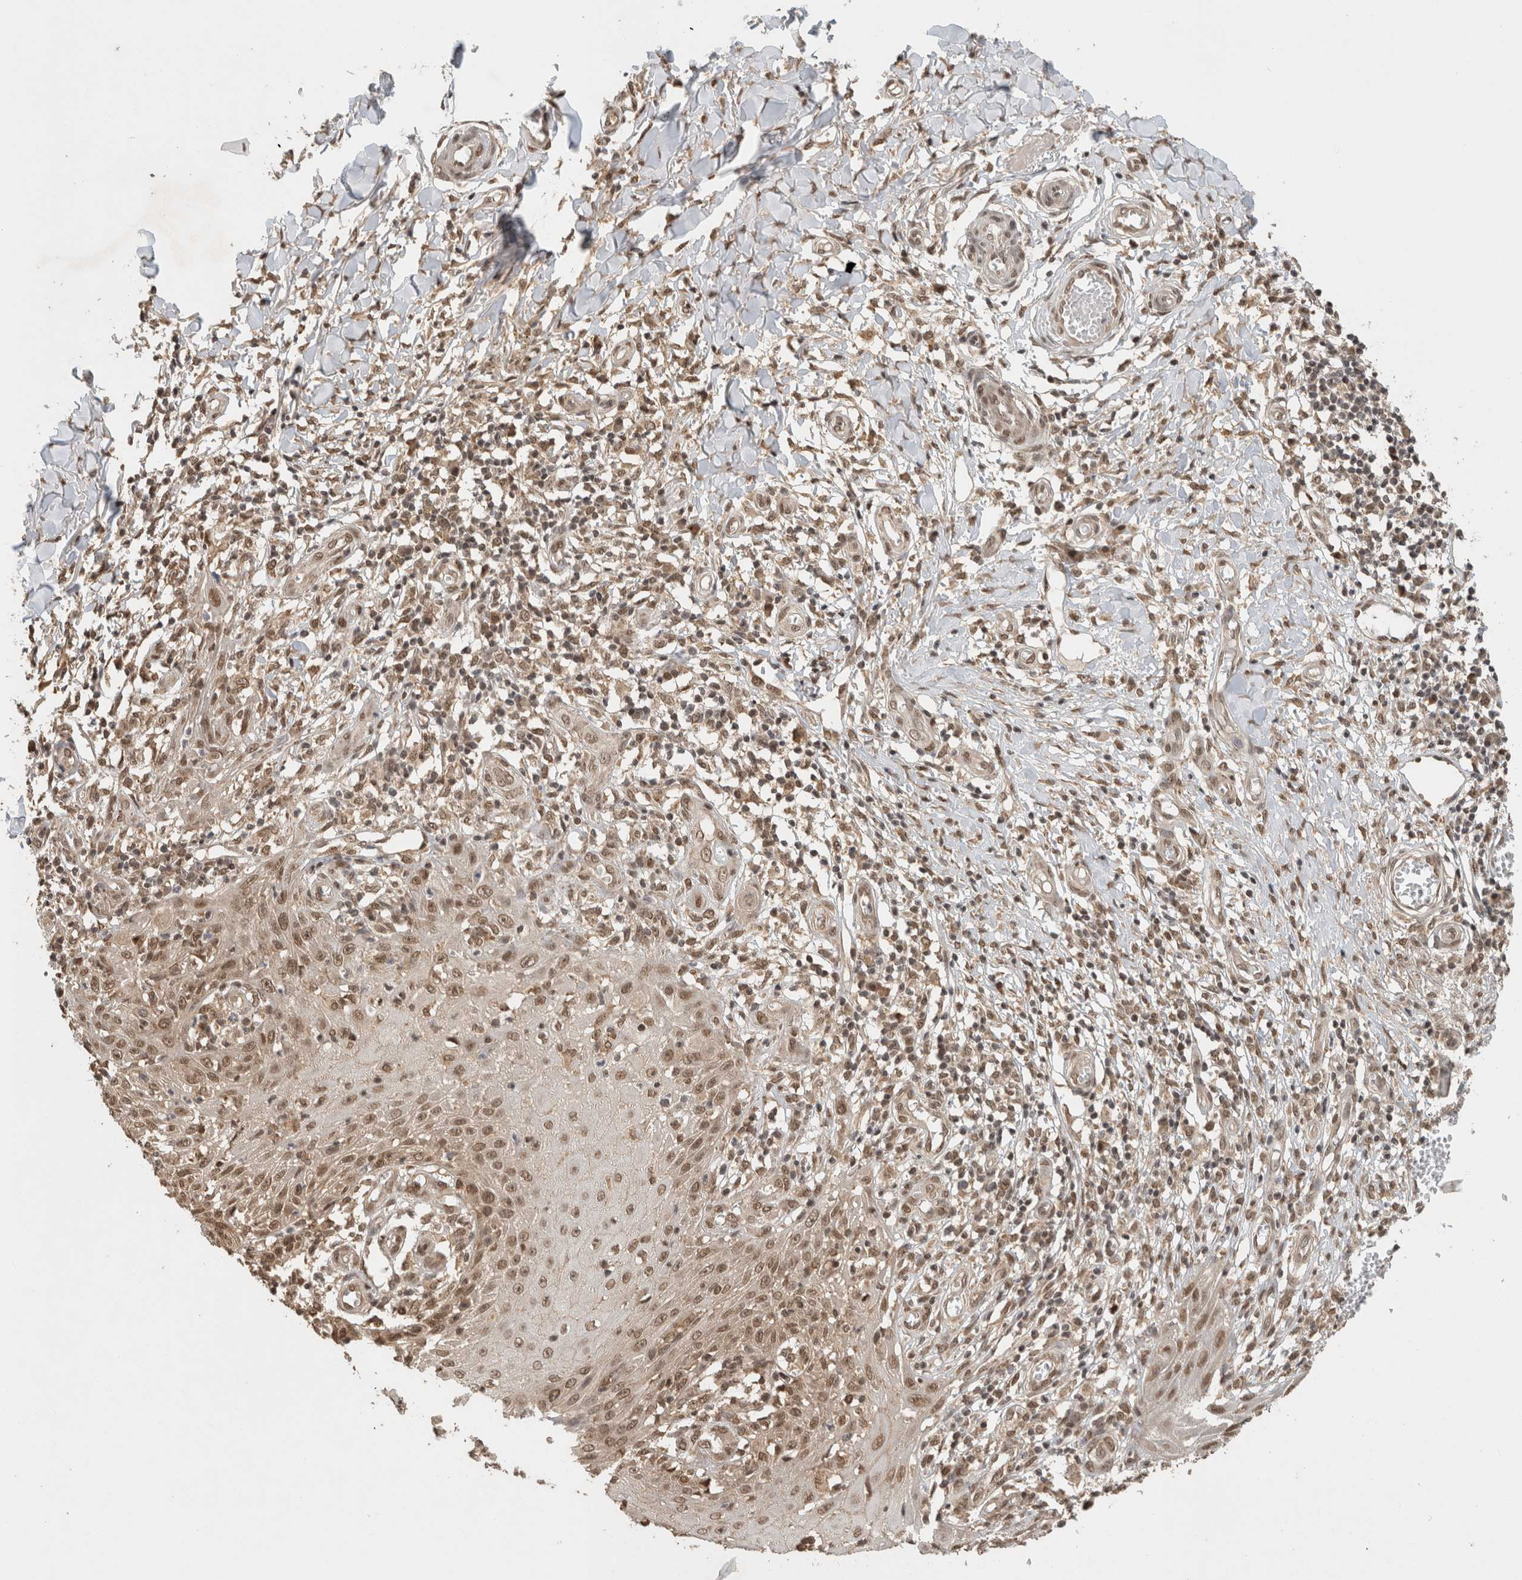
{"staining": {"intensity": "moderate", "quantity": ">75%", "location": "nuclear"}, "tissue": "skin cancer", "cell_type": "Tumor cells", "image_type": "cancer", "snomed": [{"axis": "morphology", "description": "Squamous cell carcinoma, NOS"}, {"axis": "topography", "description": "Skin"}], "caption": "DAB immunohistochemical staining of squamous cell carcinoma (skin) reveals moderate nuclear protein staining in approximately >75% of tumor cells.", "gene": "C1orf21", "patient": {"sex": "female", "age": 73}}